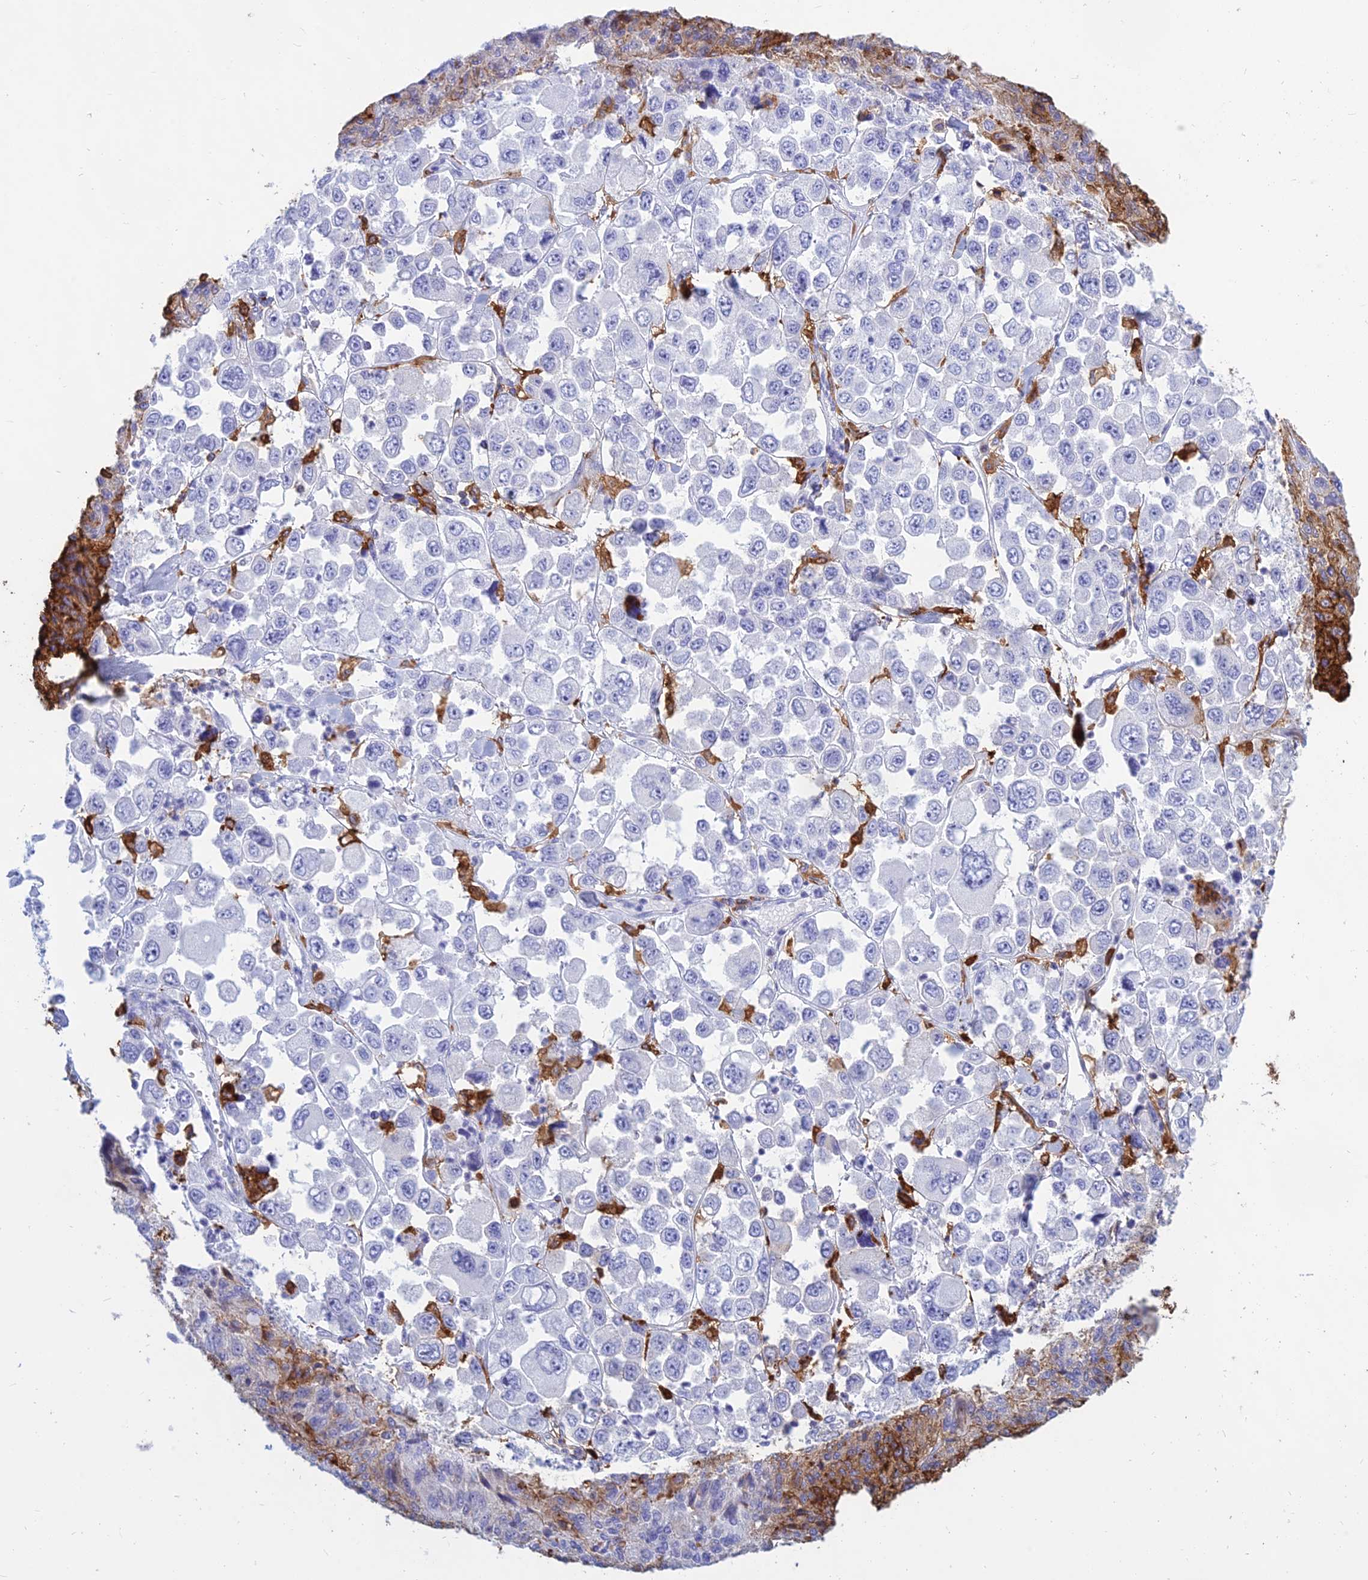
{"staining": {"intensity": "negative", "quantity": "none", "location": "none"}, "tissue": "melanoma", "cell_type": "Tumor cells", "image_type": "cancer", "snomed": [{"axis": "morphology", "description": "Malignant melanoma, Metastatic site"}, {"axis": "topography", "description": "Lymph node"}], "caption": "This is an immunohistochemistry (IHC) micrograph of human melanoma. There is no positivity in tumor cells.", "gene": "HLA-DRB1", "patient": {"sex": "female", "age": 54}}